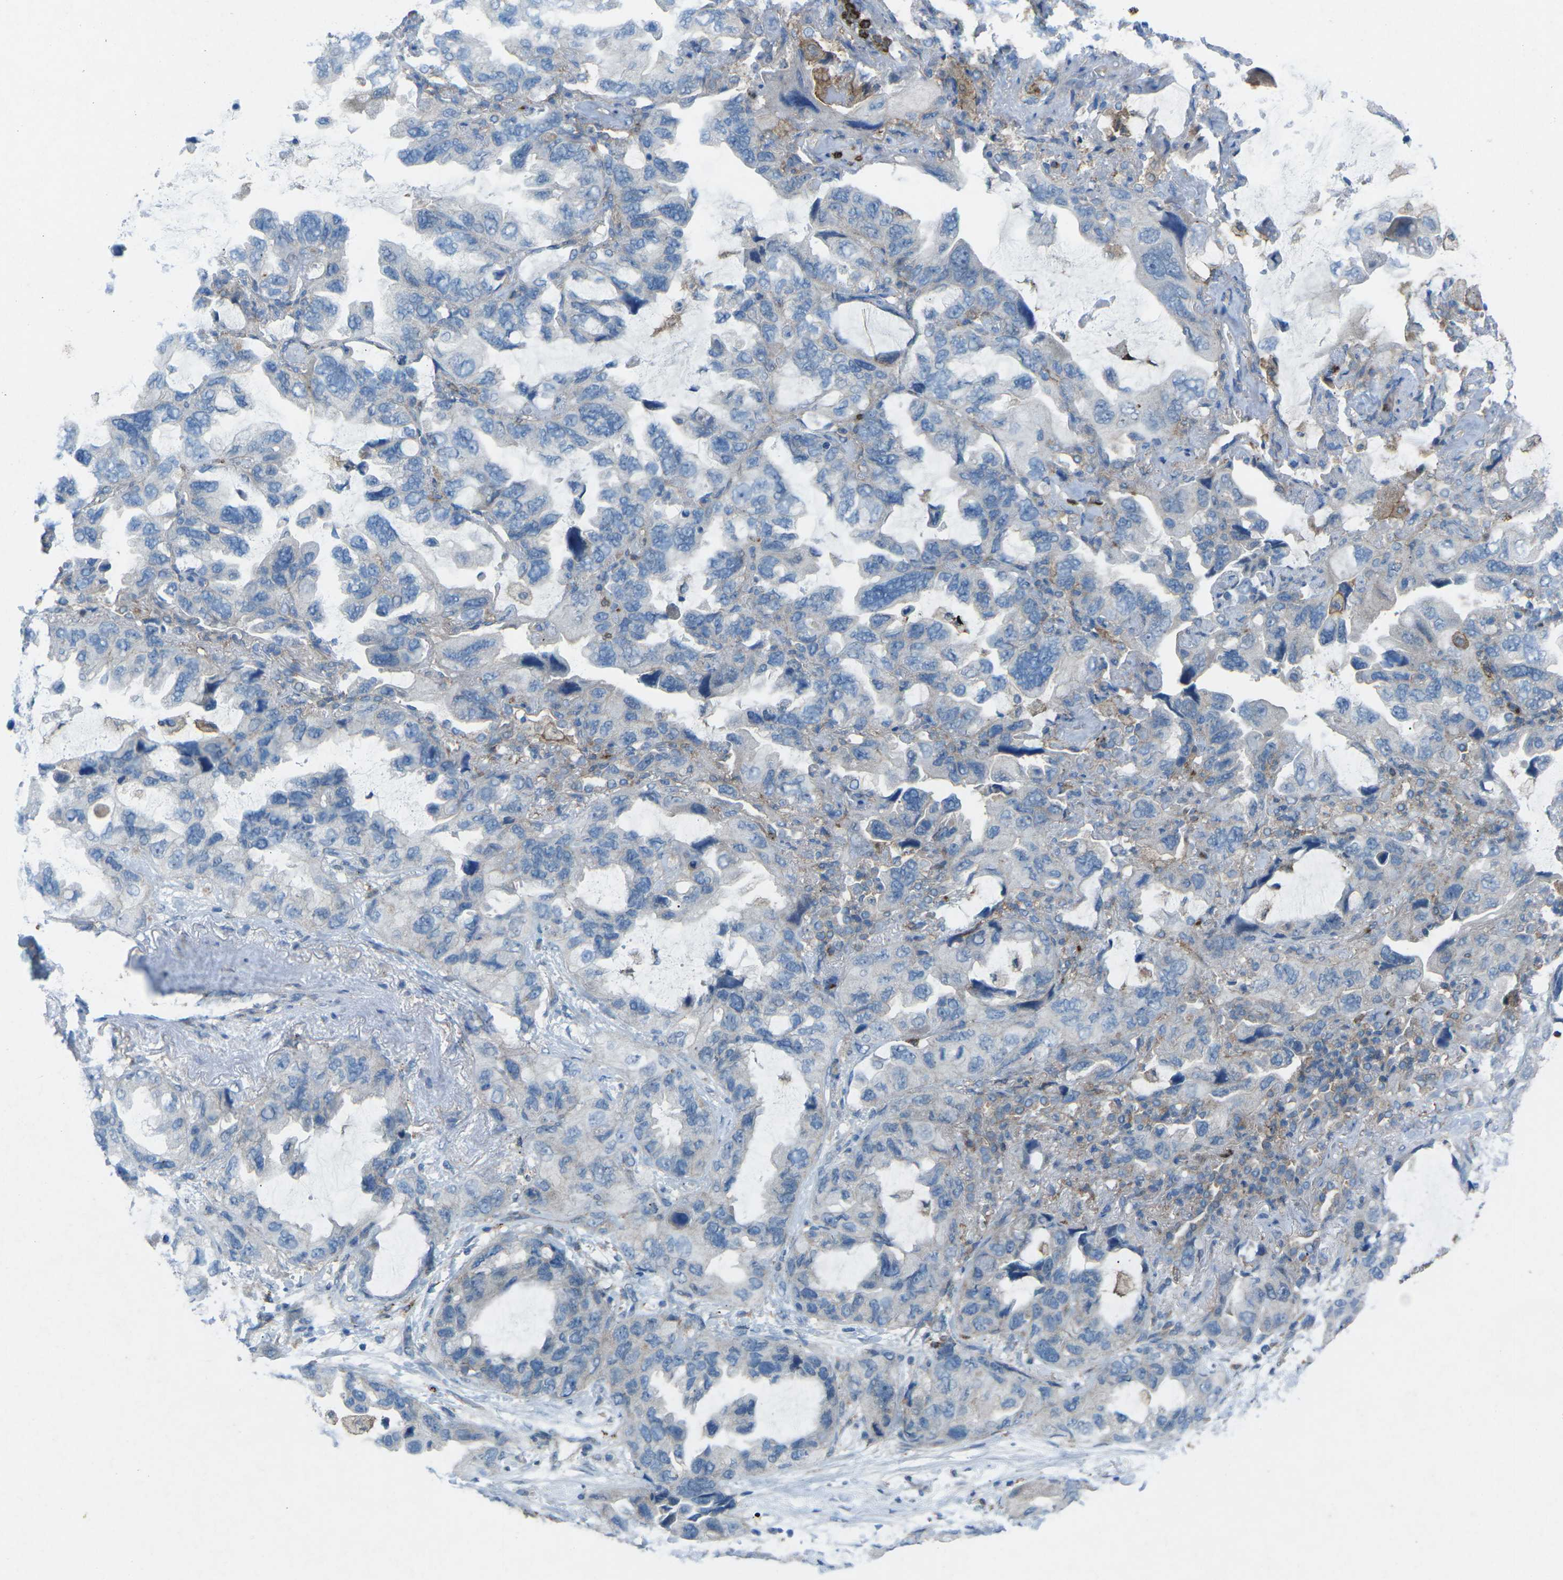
{"staining": {"intensity": "negative", "quantity": "none", "location": "none"}, "tissue": "lung cancer", "cell_type": "Tumor cells", "image_type": "cancer", "snomed": [{"axis": "morphology", "description": "Squamous cell carcinoma, NOS"}, {"axis": "topography", "description": "Lung"}], "caption": "Immunohistochemistry histopathology image of neoplastic tissue: lung squamous cell carcinoma stained with DAB (3,3'-diaminobenzidine) reveals no significant protein positivity in tumor cells.", "gene": "STK11", "patient": {"sex": "female", "age": 73}}